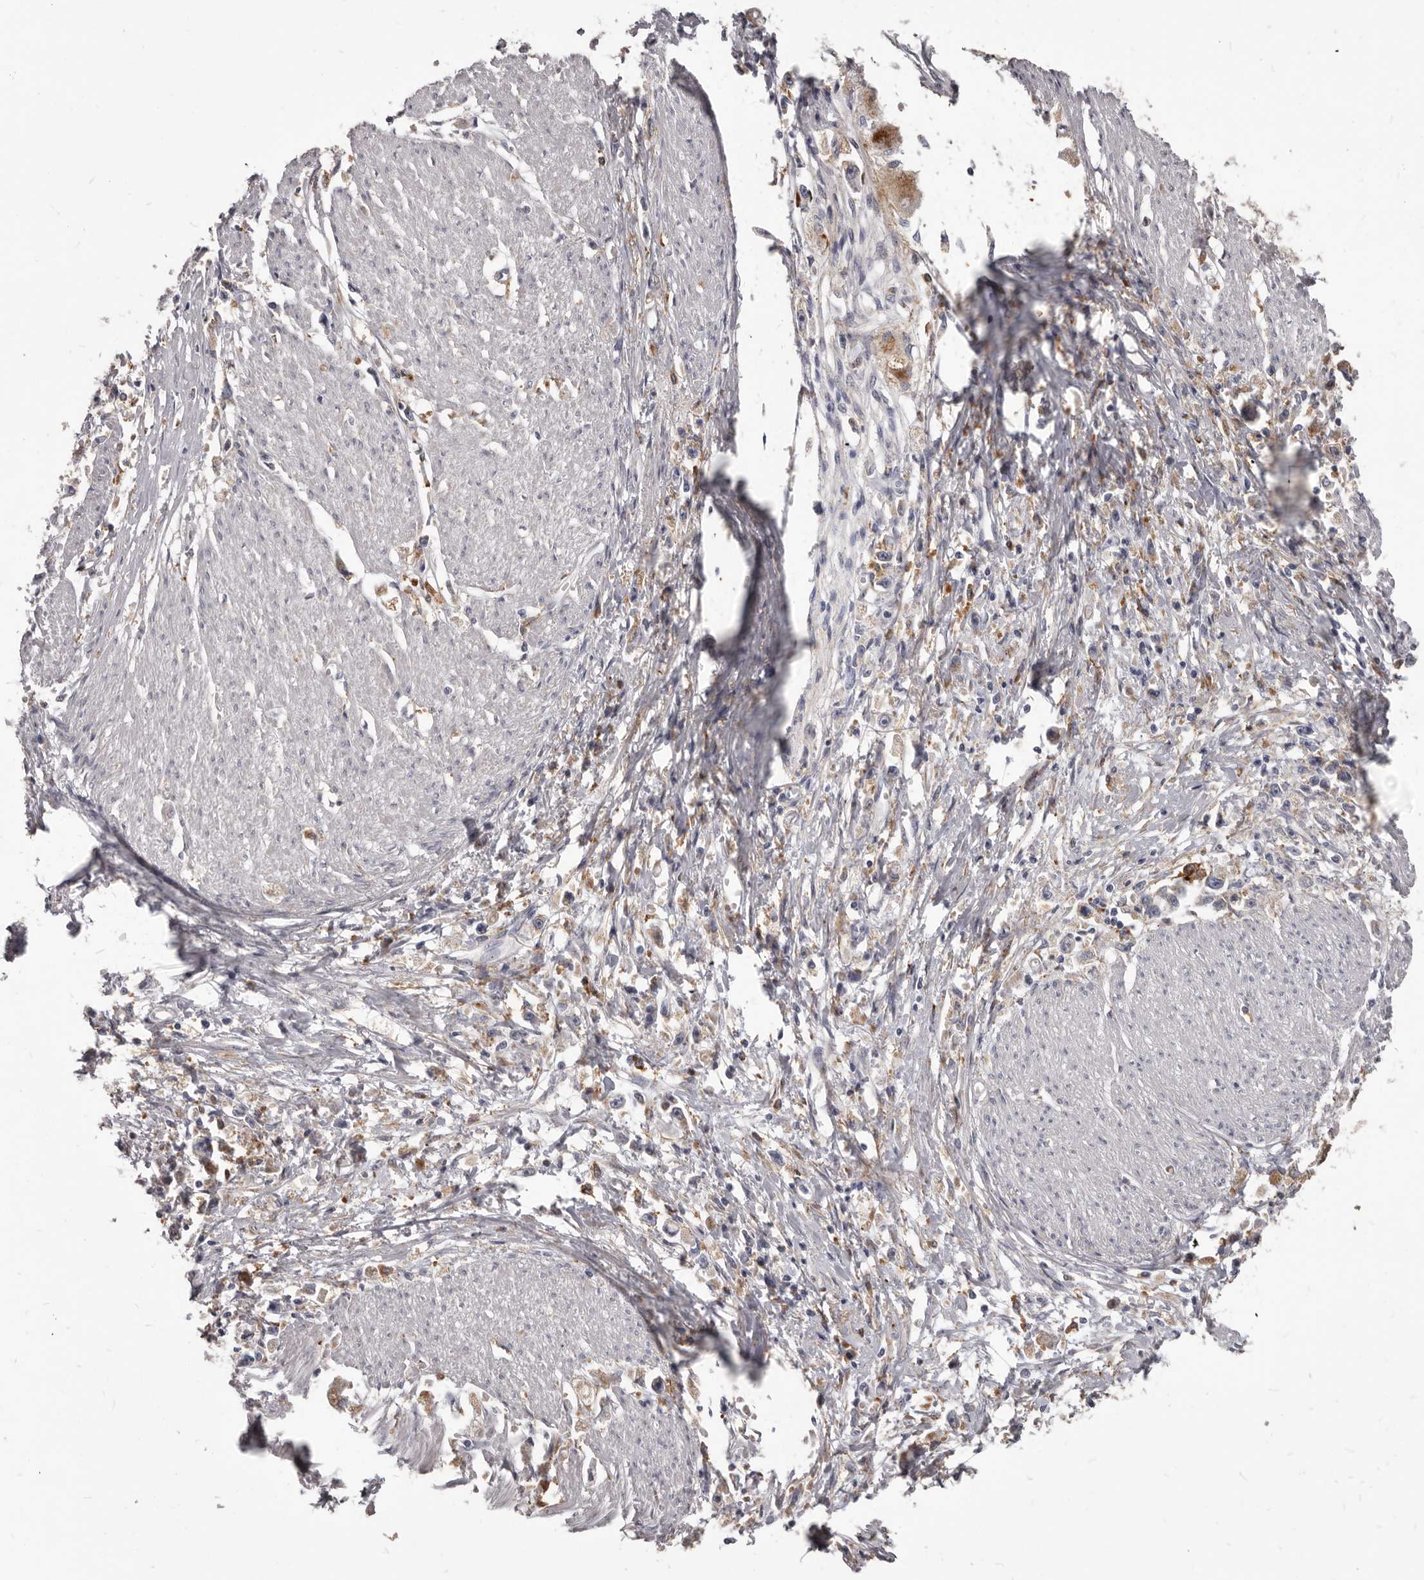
{"staining": {"intensity": "weak", "quantity": "<25%", "location": "cytoplasmic/membranous"}, "tissue": "stomach cancer", "cell_type": "Tumor cells", "image_type": "cancer", "snomed": [{"axis": "morphology", "description": "Adenocarcinoma, NOS"}, {"axis": "topography", "description": "Stomach"}], "caption": "A histopathology image of stomach cancer stained for a protein reveals no brown staining in tumor cells.", "gene": "PI4K2A", "patient": {"sex": "female", "age": 59}}